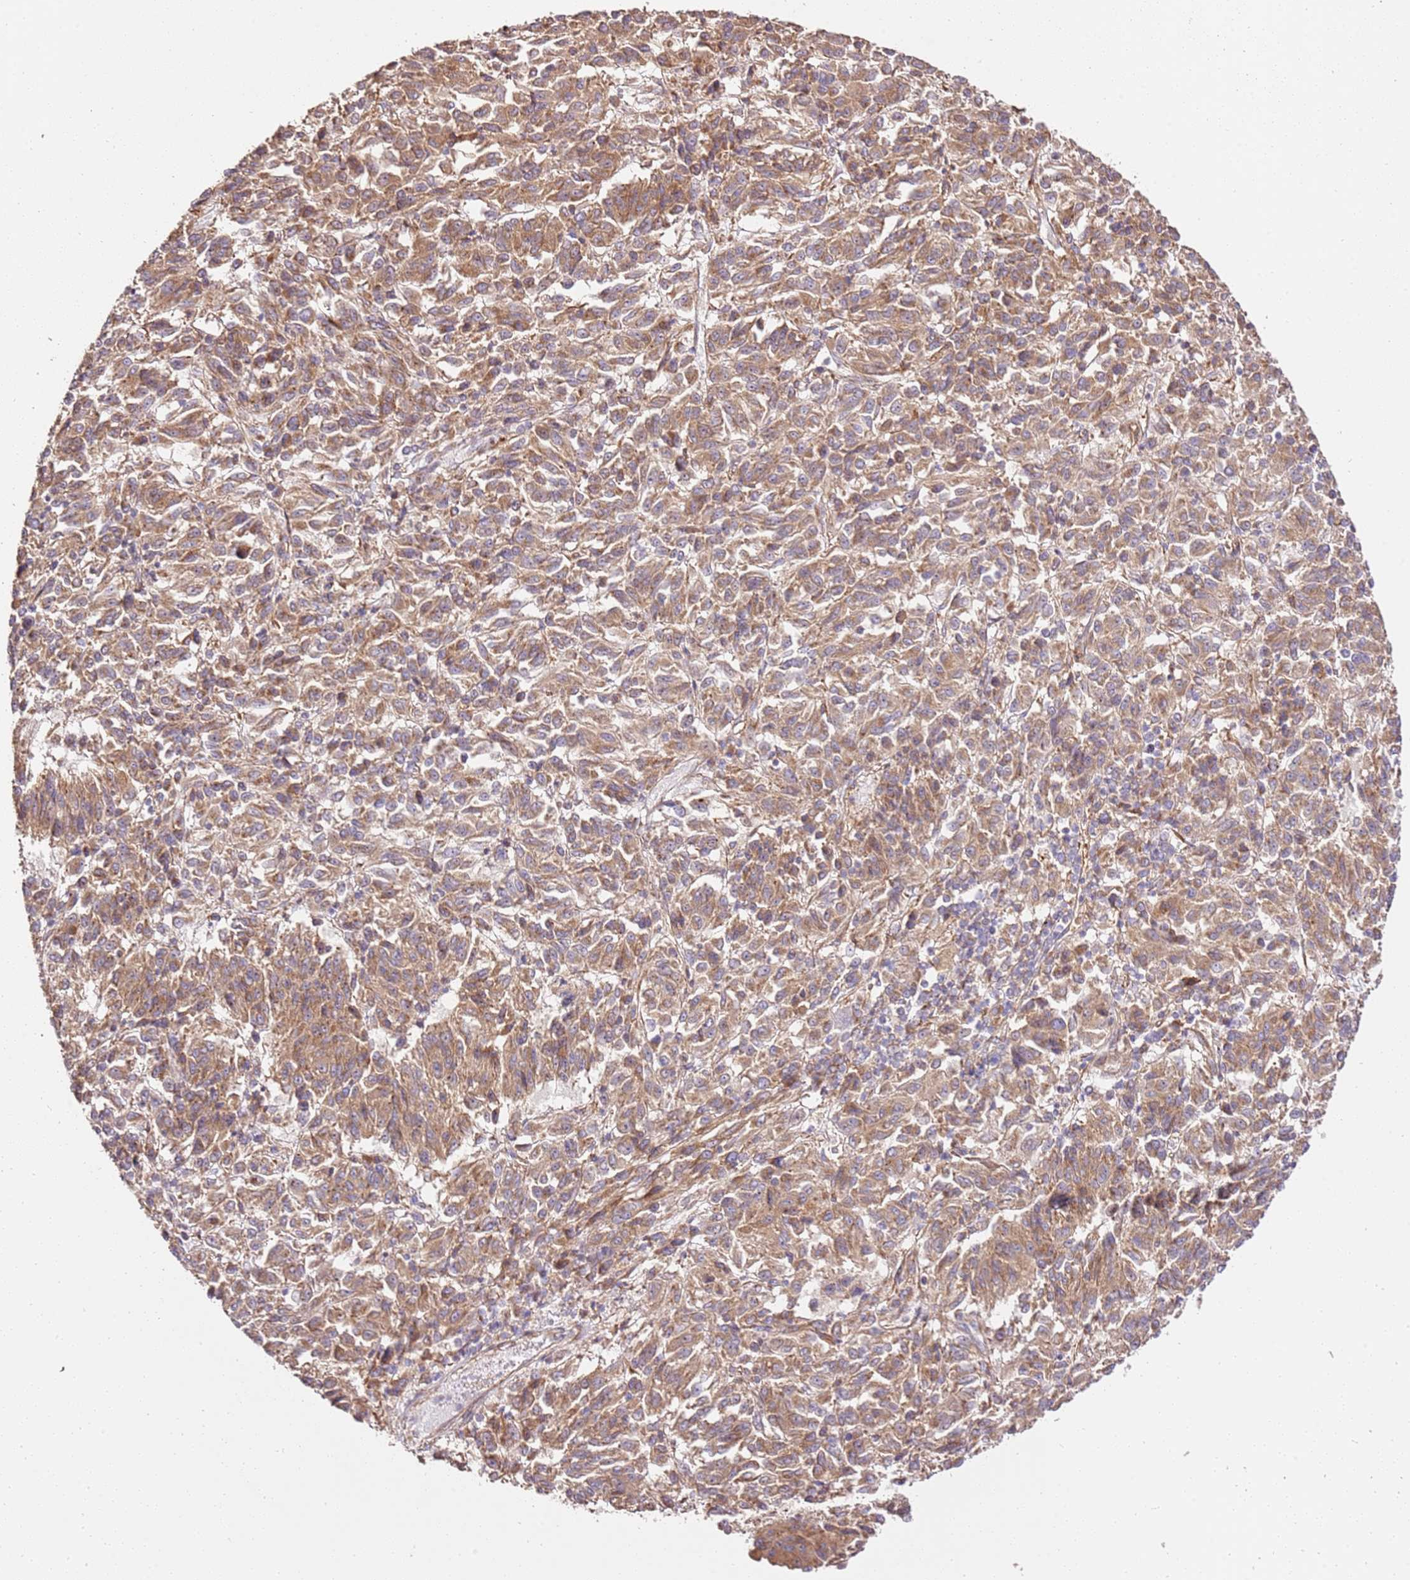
{"staining": {"intensity": "moderate", "quantity": ">75%", "location": "cytoplasmic/membranous"}, "tissue": "melanoma", "cell_type": "Tumor cells", "image_type": "cancer", "snomed": [{"axis": "morphology", "description": "Malignant melanoma, Metastatic site"}, {"axis": "topography", "description": "Lung"}], "caption": "IHC (DAB (3,3'-diaminobenzidine)) staining of human melanoma shows moderate cytoplasmic/membranous protein expression in about >75% of tumor cells.", "gene": "ZBTB39", "patient": {"sex": "male", "age": 64}}